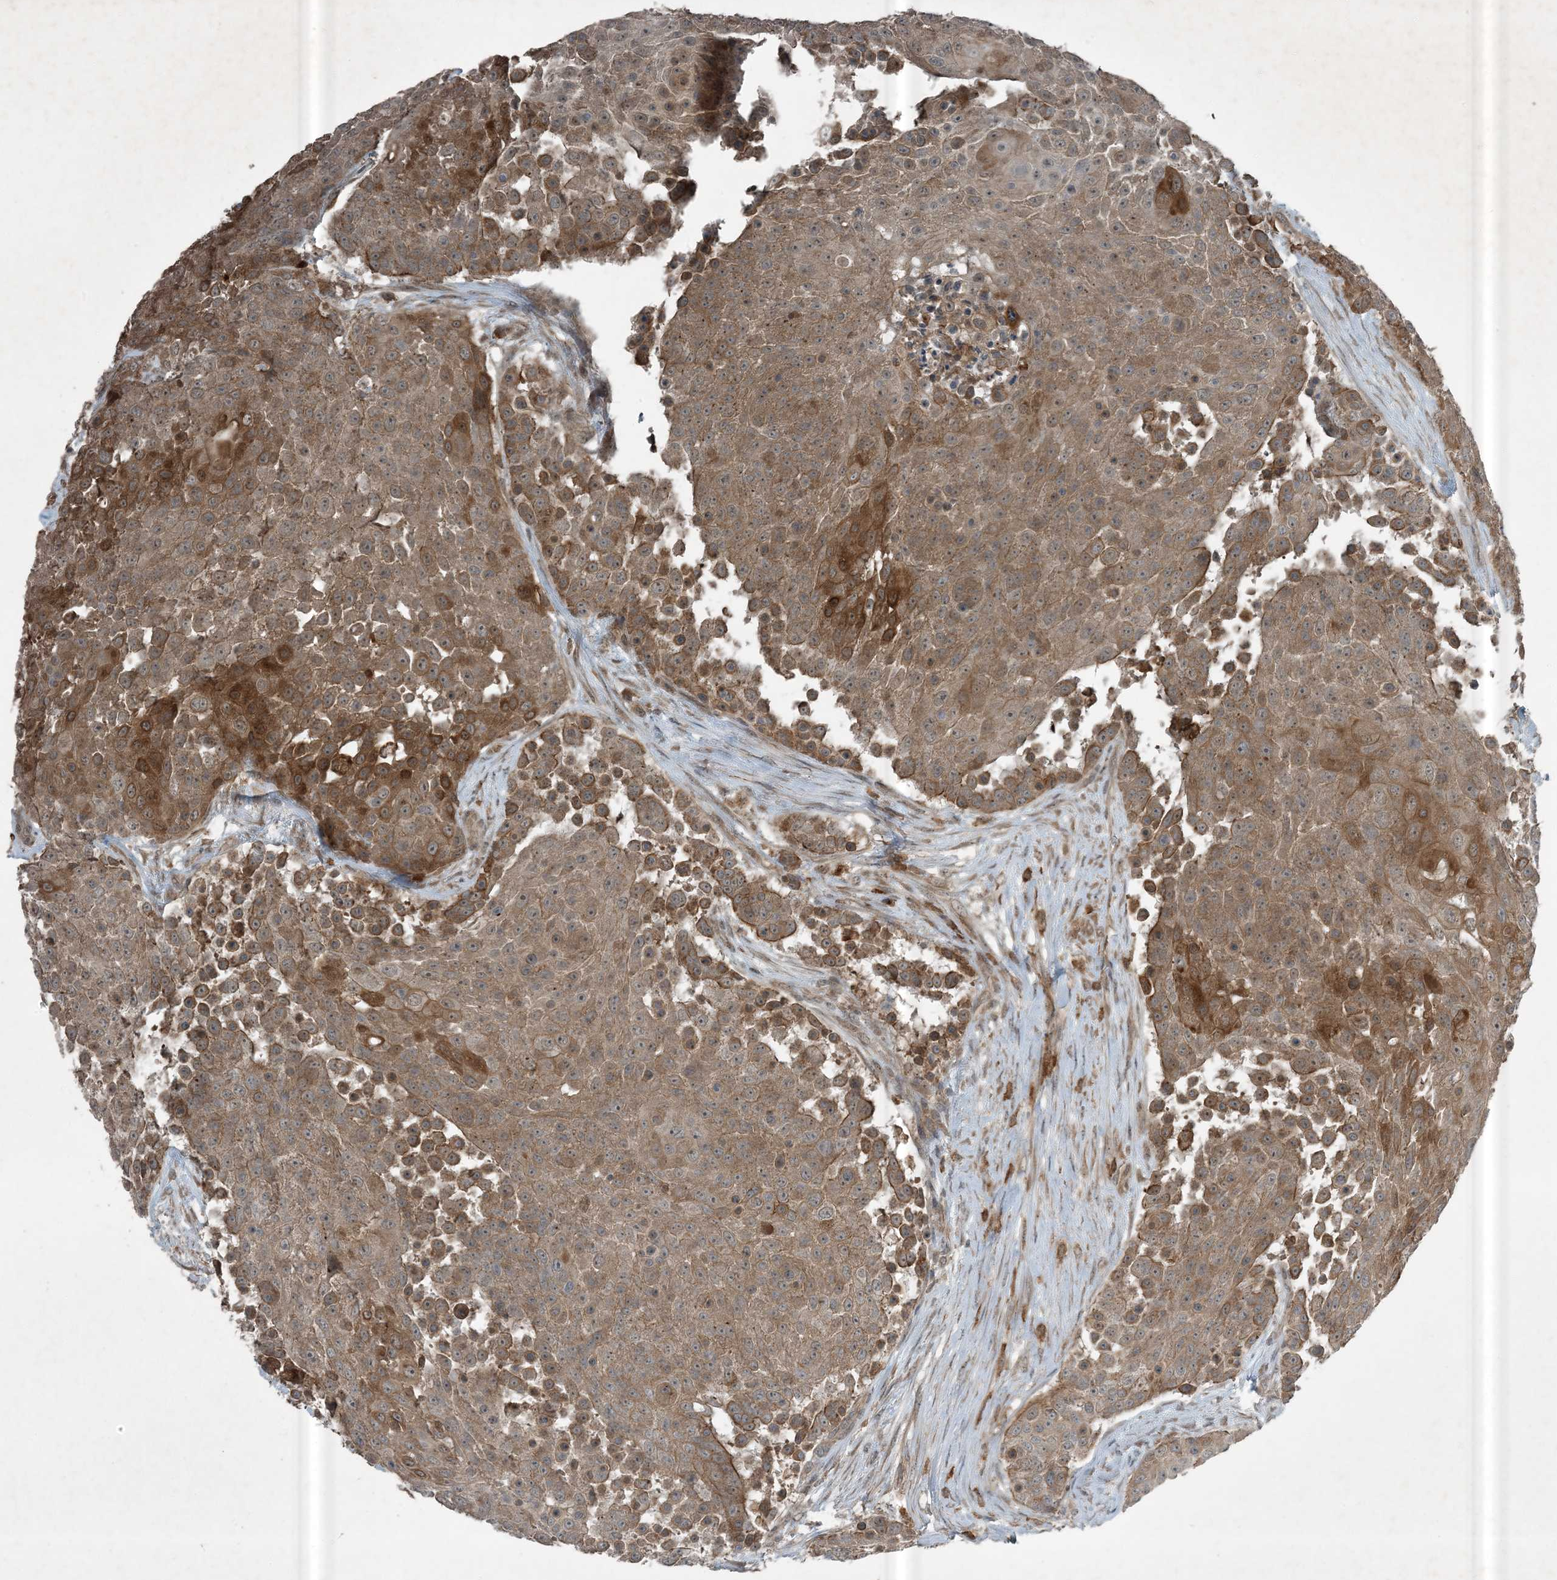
{"staining": {"intensity": "moderate", "quantity": ">75%", "location": "cytoplasmic/membranous"}, "tissue": "urothelial cancer", "cell_type": "Tumor cells", "image_type": "cancer", "snomed": [{"axis": "morphology", "description": "Urothelial carcinoma, High grade"}, {"axis": "topography", "description": "Urinary bladder"}], "caption": "An image of human urothelial carcinoma (high-grade) stained for a protein exhibits moderate cytoplasmic/membranous brown staining in tumor cells.", "gene": "MDN1", "patient": {"sex": "female", "age": 63}}